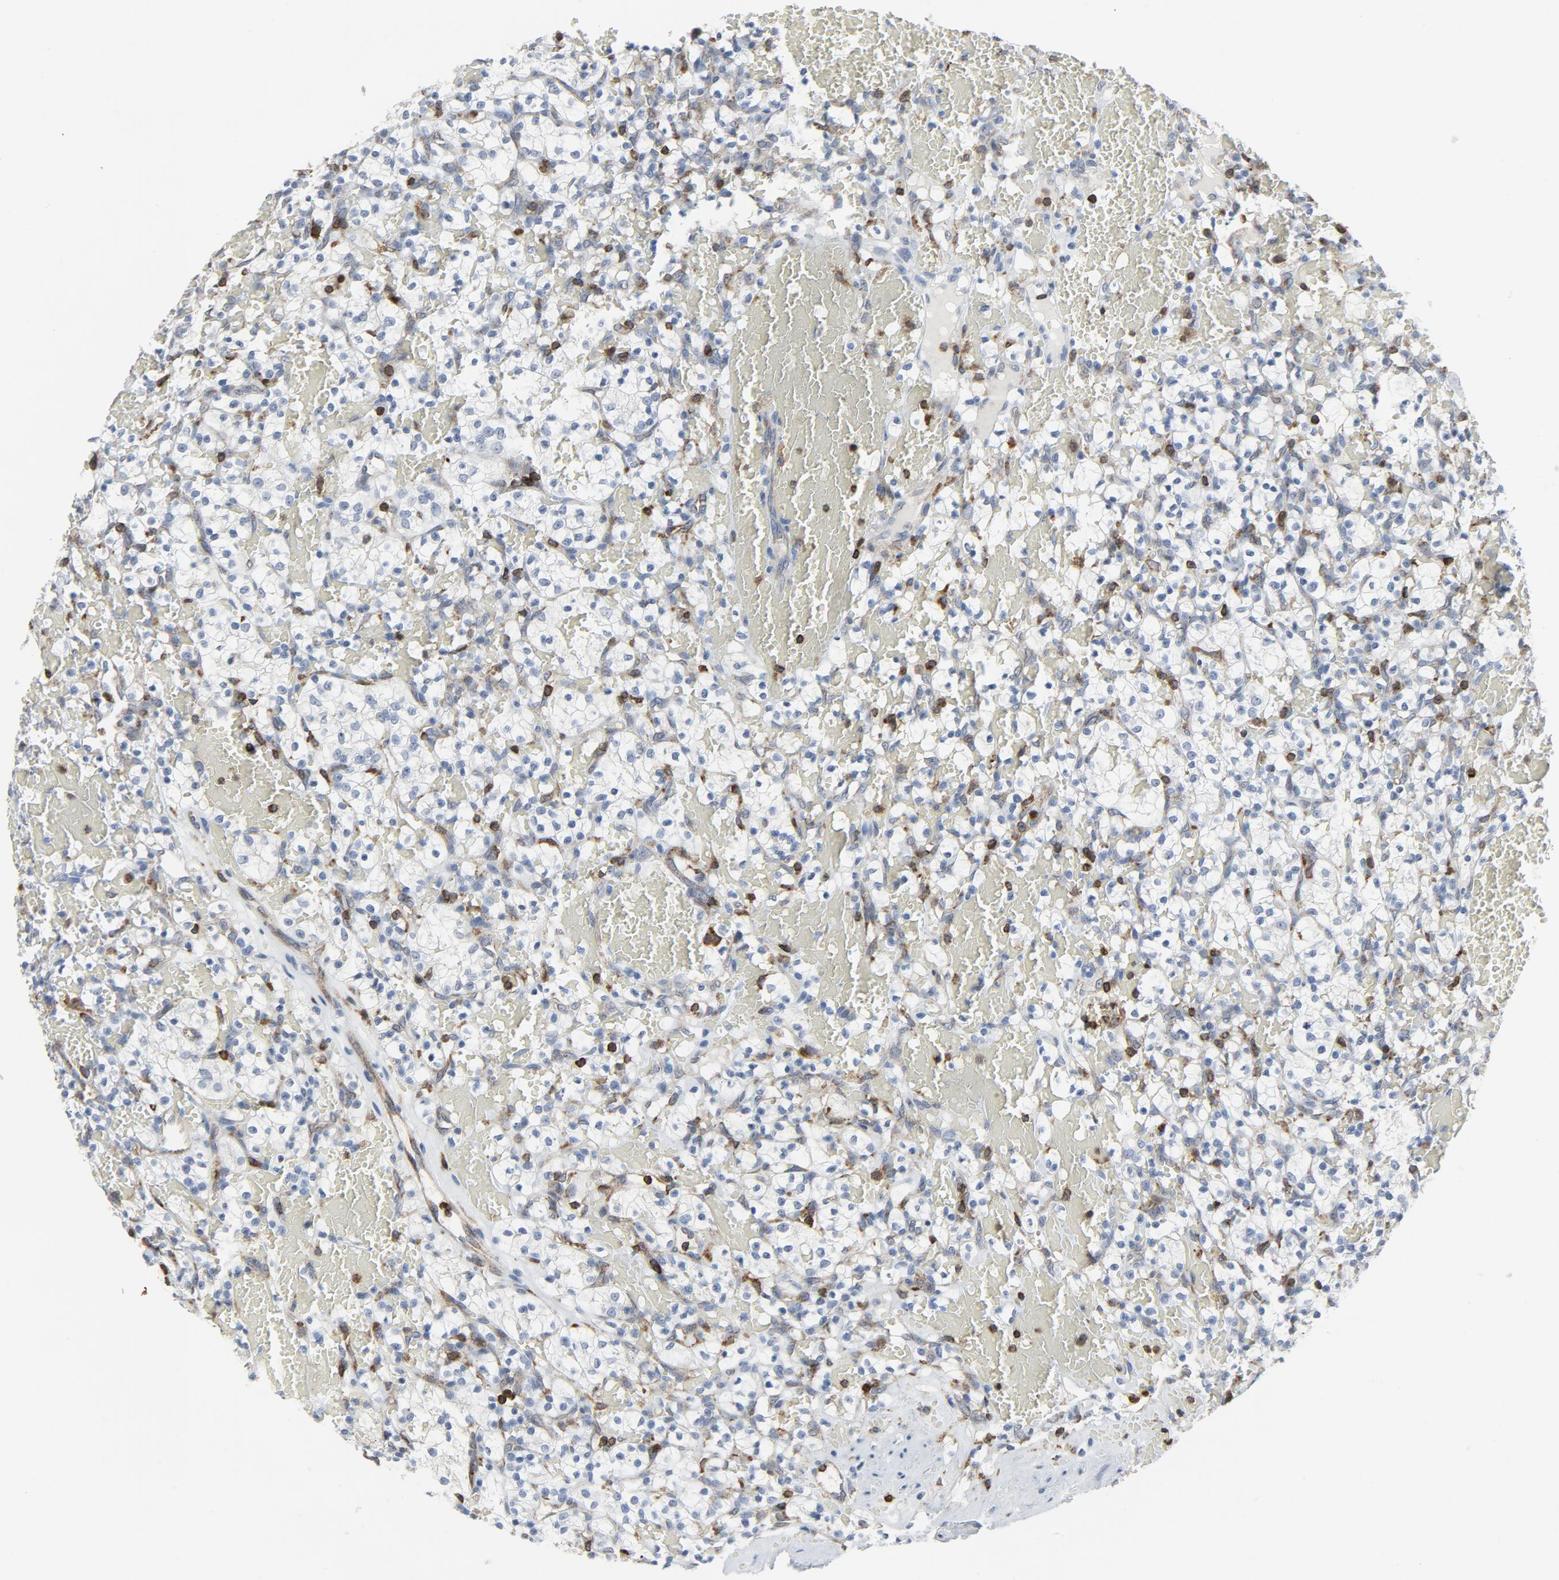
{"staining": {"intensity": "negative", "quantity": "none", "location": "none"}, "tissue": "renal cancer", "cell_type": "Tumor cells", "image_type": "cancer", "snomed": [{"axis": "morphology", "description": "Adenocarcinoma, NOS"}, {"axis": "topography", "description": "Kidney"}], "caption": "Human adenocarcinoma (renal) stained for a protein using immunohistochemistry shows no expression in tumor cells.", "gene": "LCP2", "patient": {"sex": "female", "age": 60}}